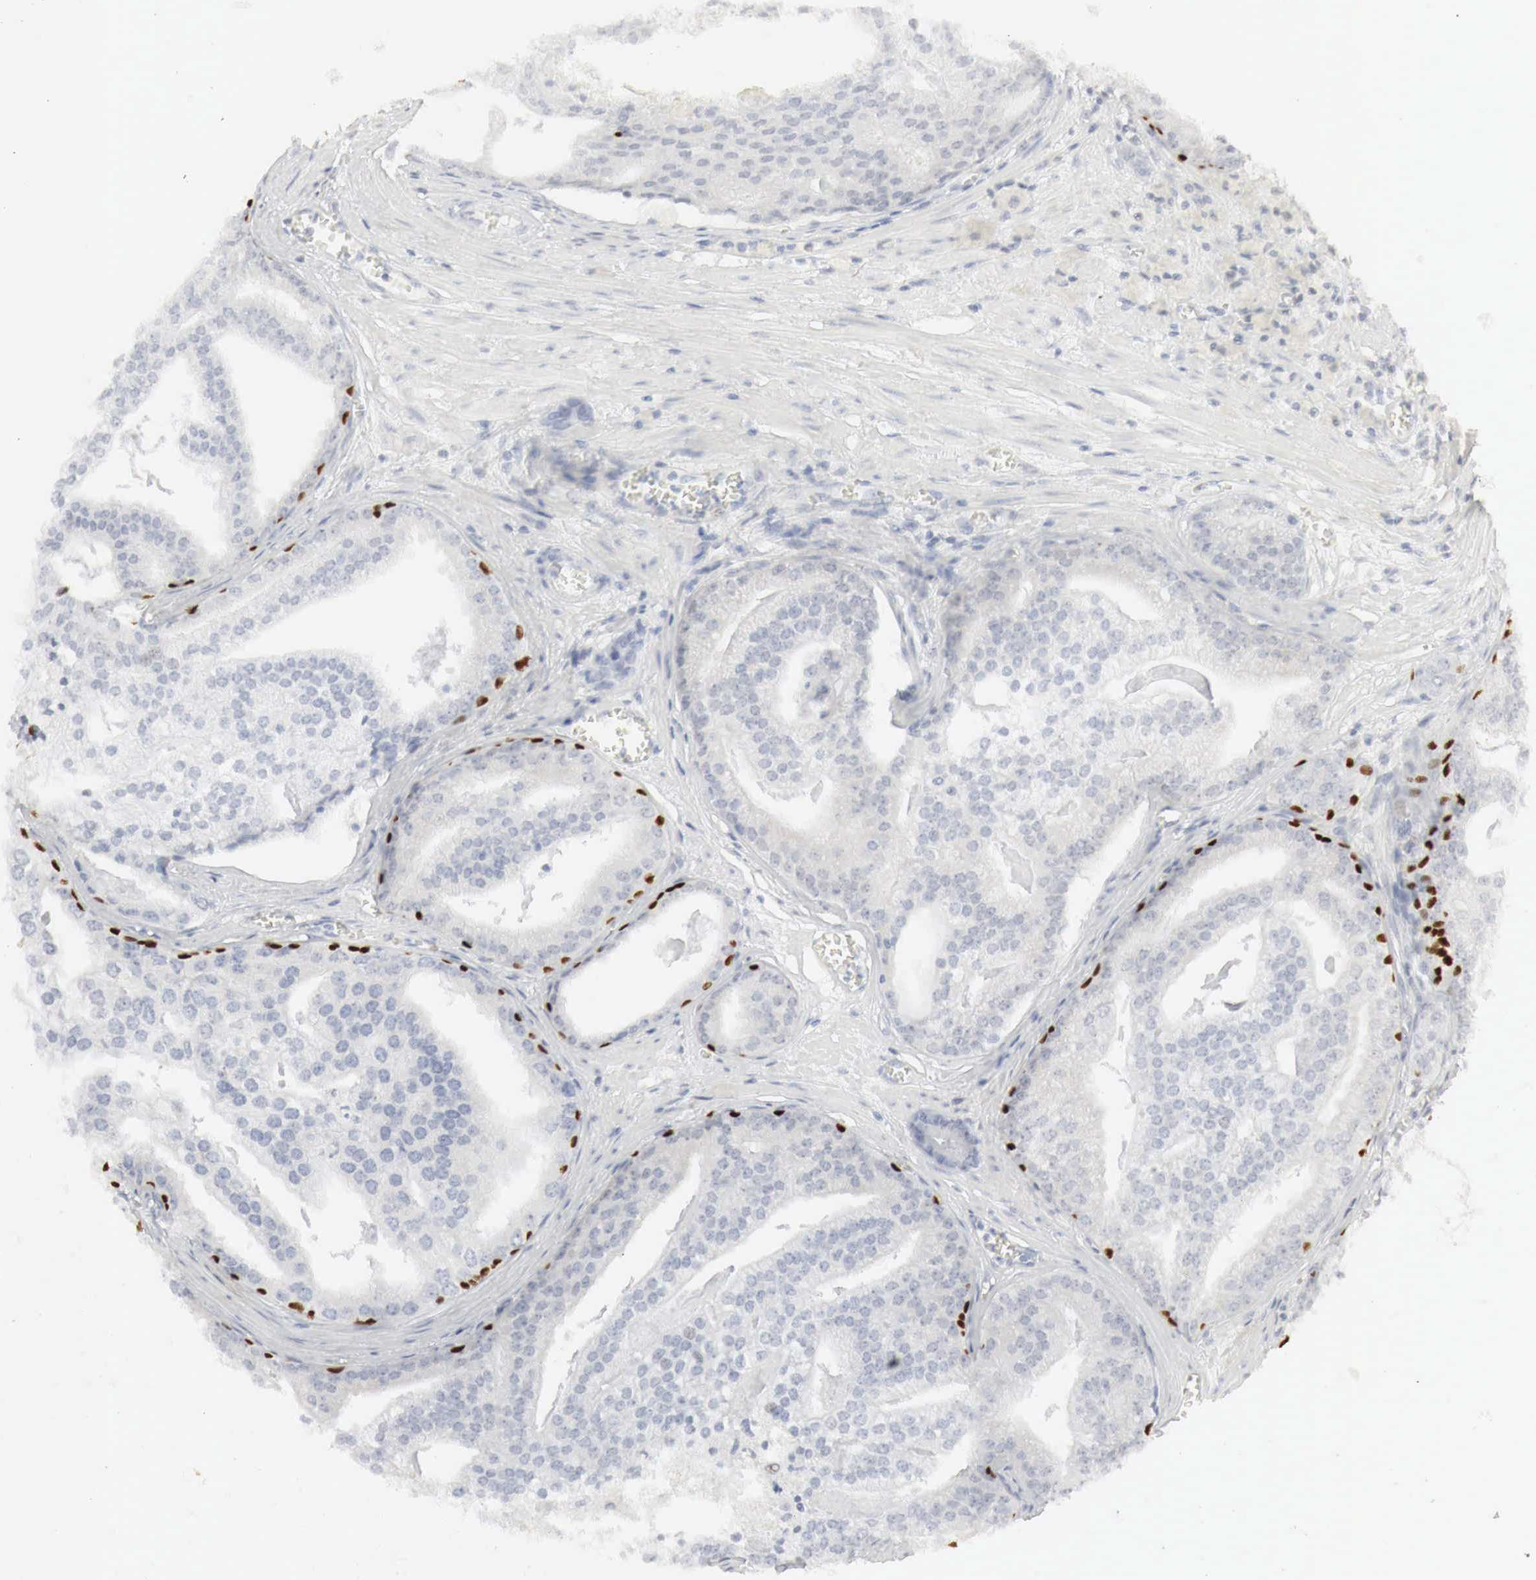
{"staining": {"intensity": "negative", "quantity": "none", "location": "none"}, "tissue": "prostate cancer", "cell_type": "Tumor cells", "image_type": "cancer", "snomed": [{"axis": "morphology", "description": "Adenocarcinoma, High grade"}, {"axis": "topography", "description": "Prostate"}], "caption": "High magnification brightfield microscopy of prostate cancer stained with DAB (3,3'-diaminobenzidine) (brown) and counterstained with hematoxylin (blue): tumor cells show no significant expression.", "gene": "TP63", "patient": {"sex": "male", "age": 56}}